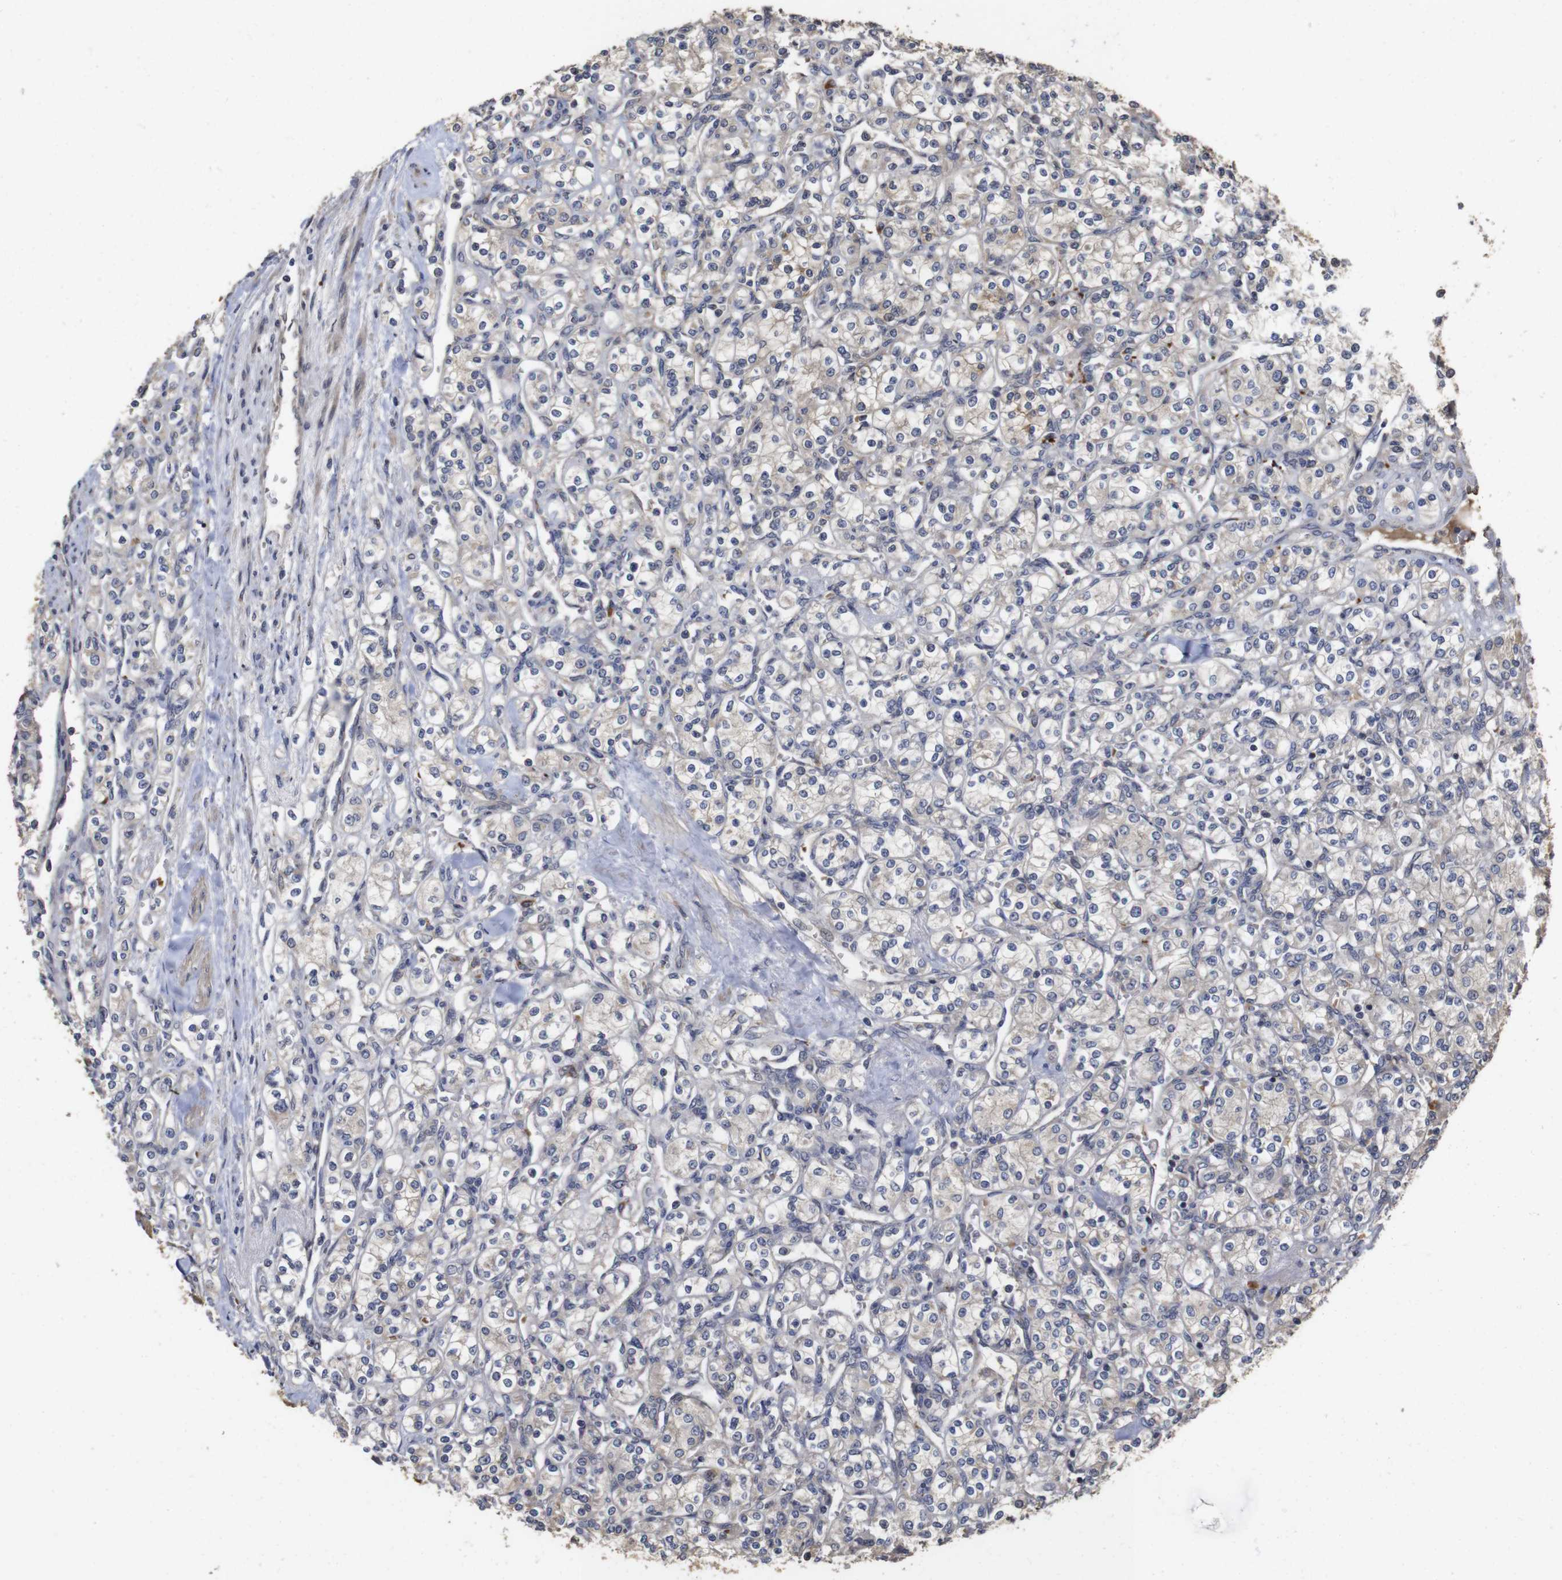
{"staining": {"intensity": "weak", "quantity": "<25%", "location": "cytoplasmic/membranous"}, "tissue": "renal cancer", "cell_type": "Tumor cells", "image_type": "cancer", "snomed": [{"axis": "morphology", "description": "Adenocarcinoma, NOS"}, {"axis": "topography", "description": "Kidney"}], "caption": "High magnification brightfield microscopy of renal cancer stained with DAB (brown) and counterstained with hematoxylin (blue): tumor cells show no significant staining. (Brightfield microscopy of DAB (3,3'-diaminobenzidine) IHC at high magnification).", "gene": "PTPN14", "patient": {"sex": "male", "age": 77}}